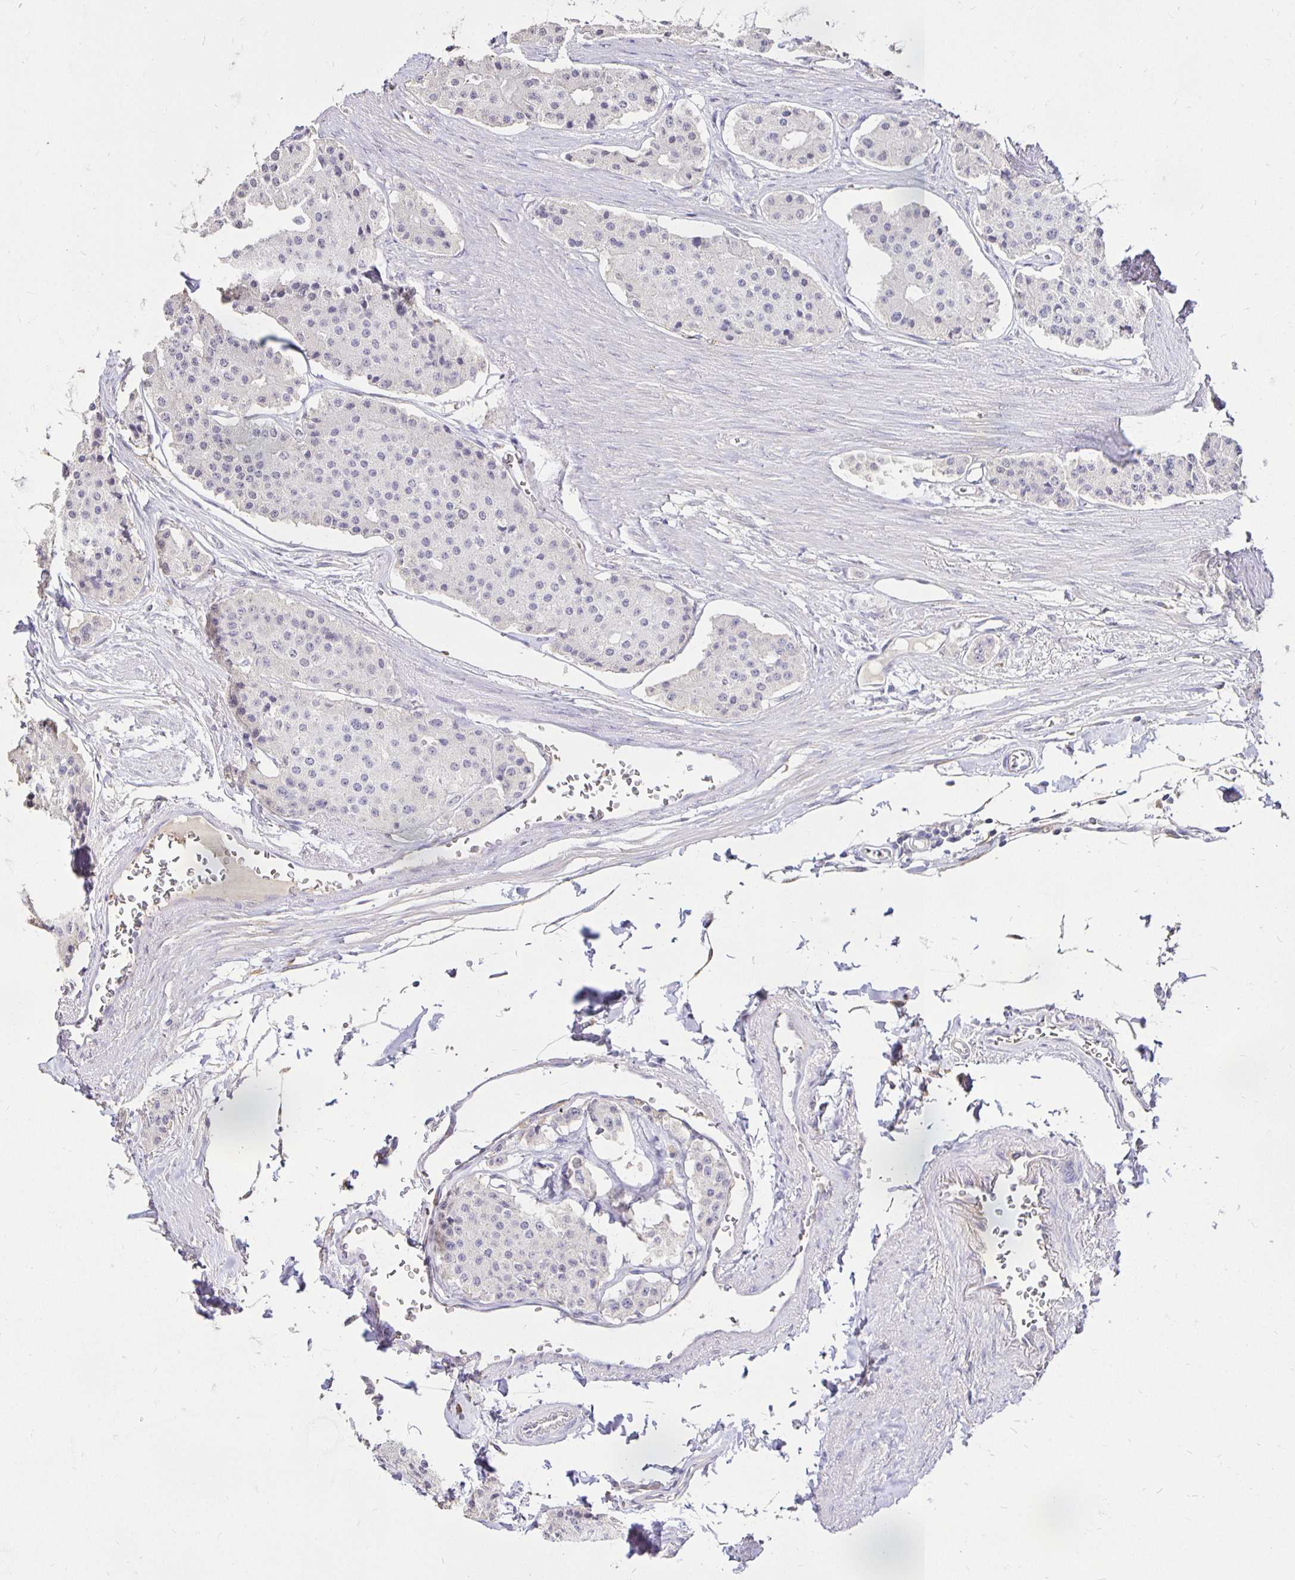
{"staining": {"intensity": "negative", "quantity": "none", "location": "none"}, "tissue": "carcinoid", "cell_type": "Tumor cells", "image_type": "cancer", "snomed": [{"axis": "morphology", "description": "Carcinoid, malignant, NOS"}, {"axis": "topography", "description": "Small intestine"}], "caption": "DAB immunohistochemical staining of human malignant carcinoid shows no significant positivity in tumor cells. (DAB (3,3'-diaminobenzidine) immunohistochemistry (IHC) visualized using brightfield microscopy, high magnification).", "gene": "PNPLA3", "patient": {"sex": "female", "age": 65}}